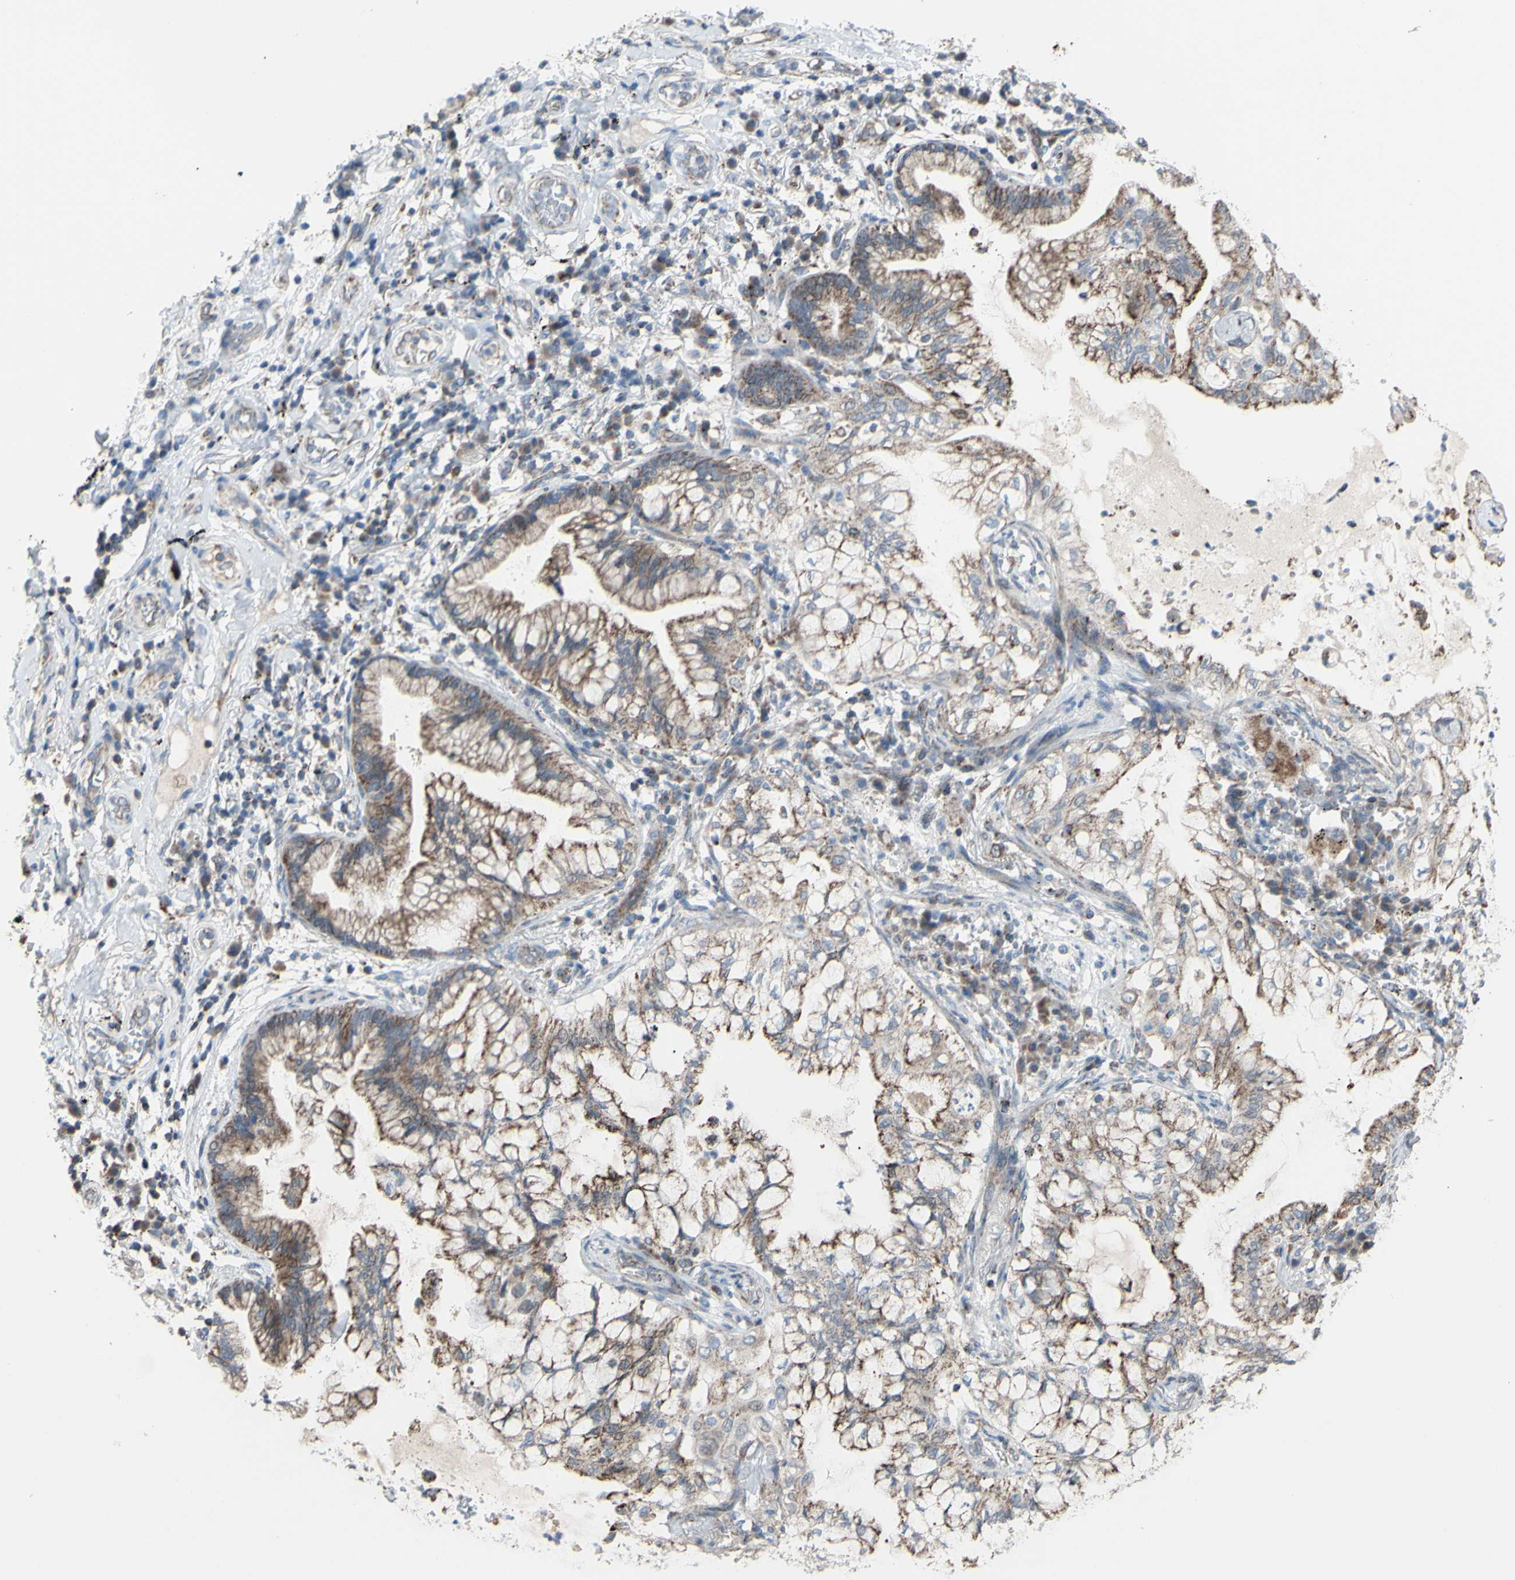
{"staining": {"intensity": "moderate", "quantity": "25%-75%", "location": "cytoplasmic/membranous"}, "tissue": "lung cancer", "cell_type": "Tumor cells", "image_type": "cancer", "snomed": [{"axis": "morphology", "description": "Adenocarcinoma, NOS"}, {"axis": "topography", "description": "Lung"}], "caption": "Adenocarcinoma (lung) stained with a brown dye shows moderate cytoplasmic/membranous positive positivity in approximately 25%-75% of tumor cells.", "gene": "GLT8D1", "patient": {"sex": "female", "age": 70}}